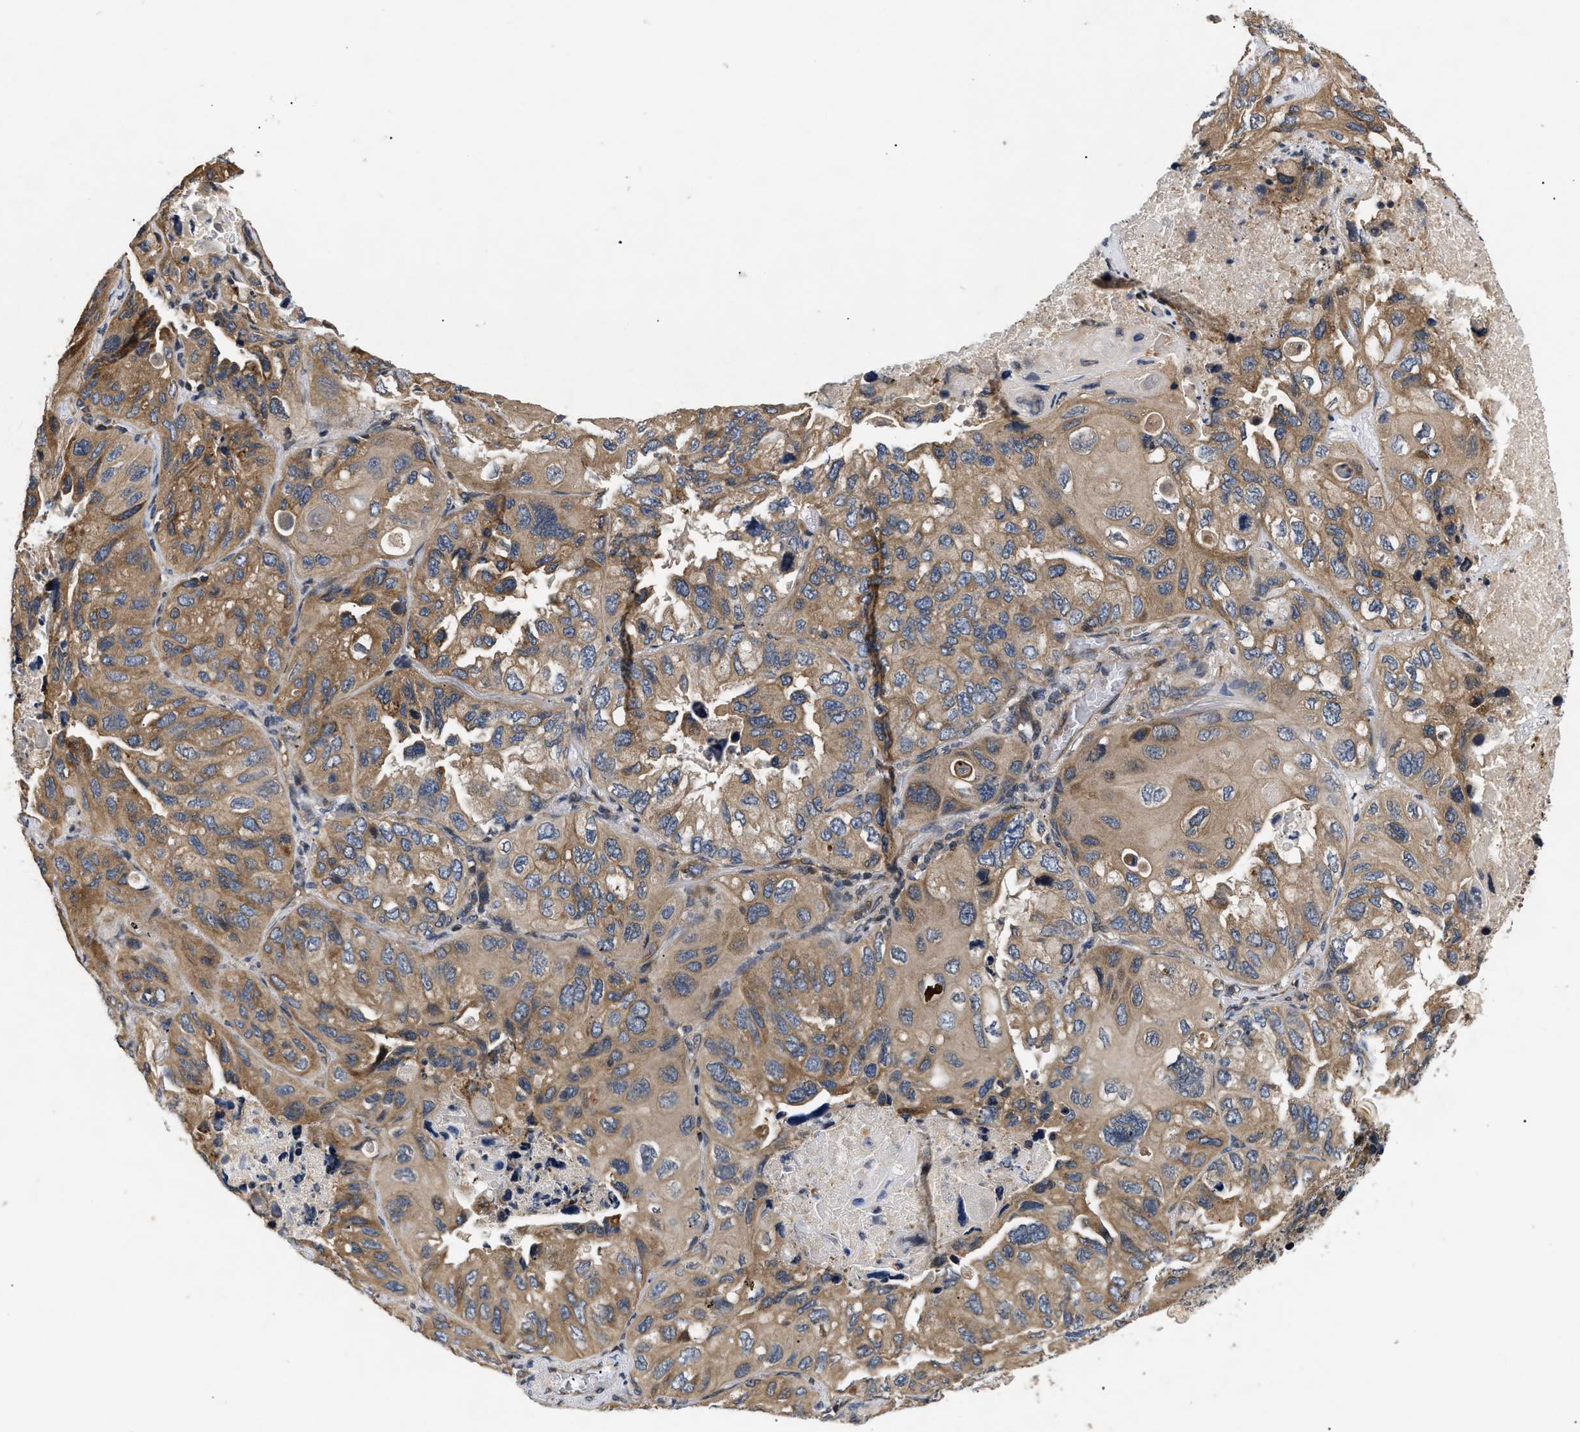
{"staining": {"intensity": "moderate", "quantity": ">75%", "location": "cytoplasmic/membranous"}, "tissue": "lung cancer", "cell_type": "Tumor cells", "image_type": "cancer", "snomed": [{"axis": "morphology", "description": "Squamous cell carcinoma, NOS"}, {"axis": "topography", "description": "Lung"}], "caption": "Human lung cancer stained for a protein (brown) reveals moderate cytoplasmic/membranous positive expression in approximately >75% of tumor cells.", "gene": "HMGCR", "patient": {"sex": "female", "age": 73}}